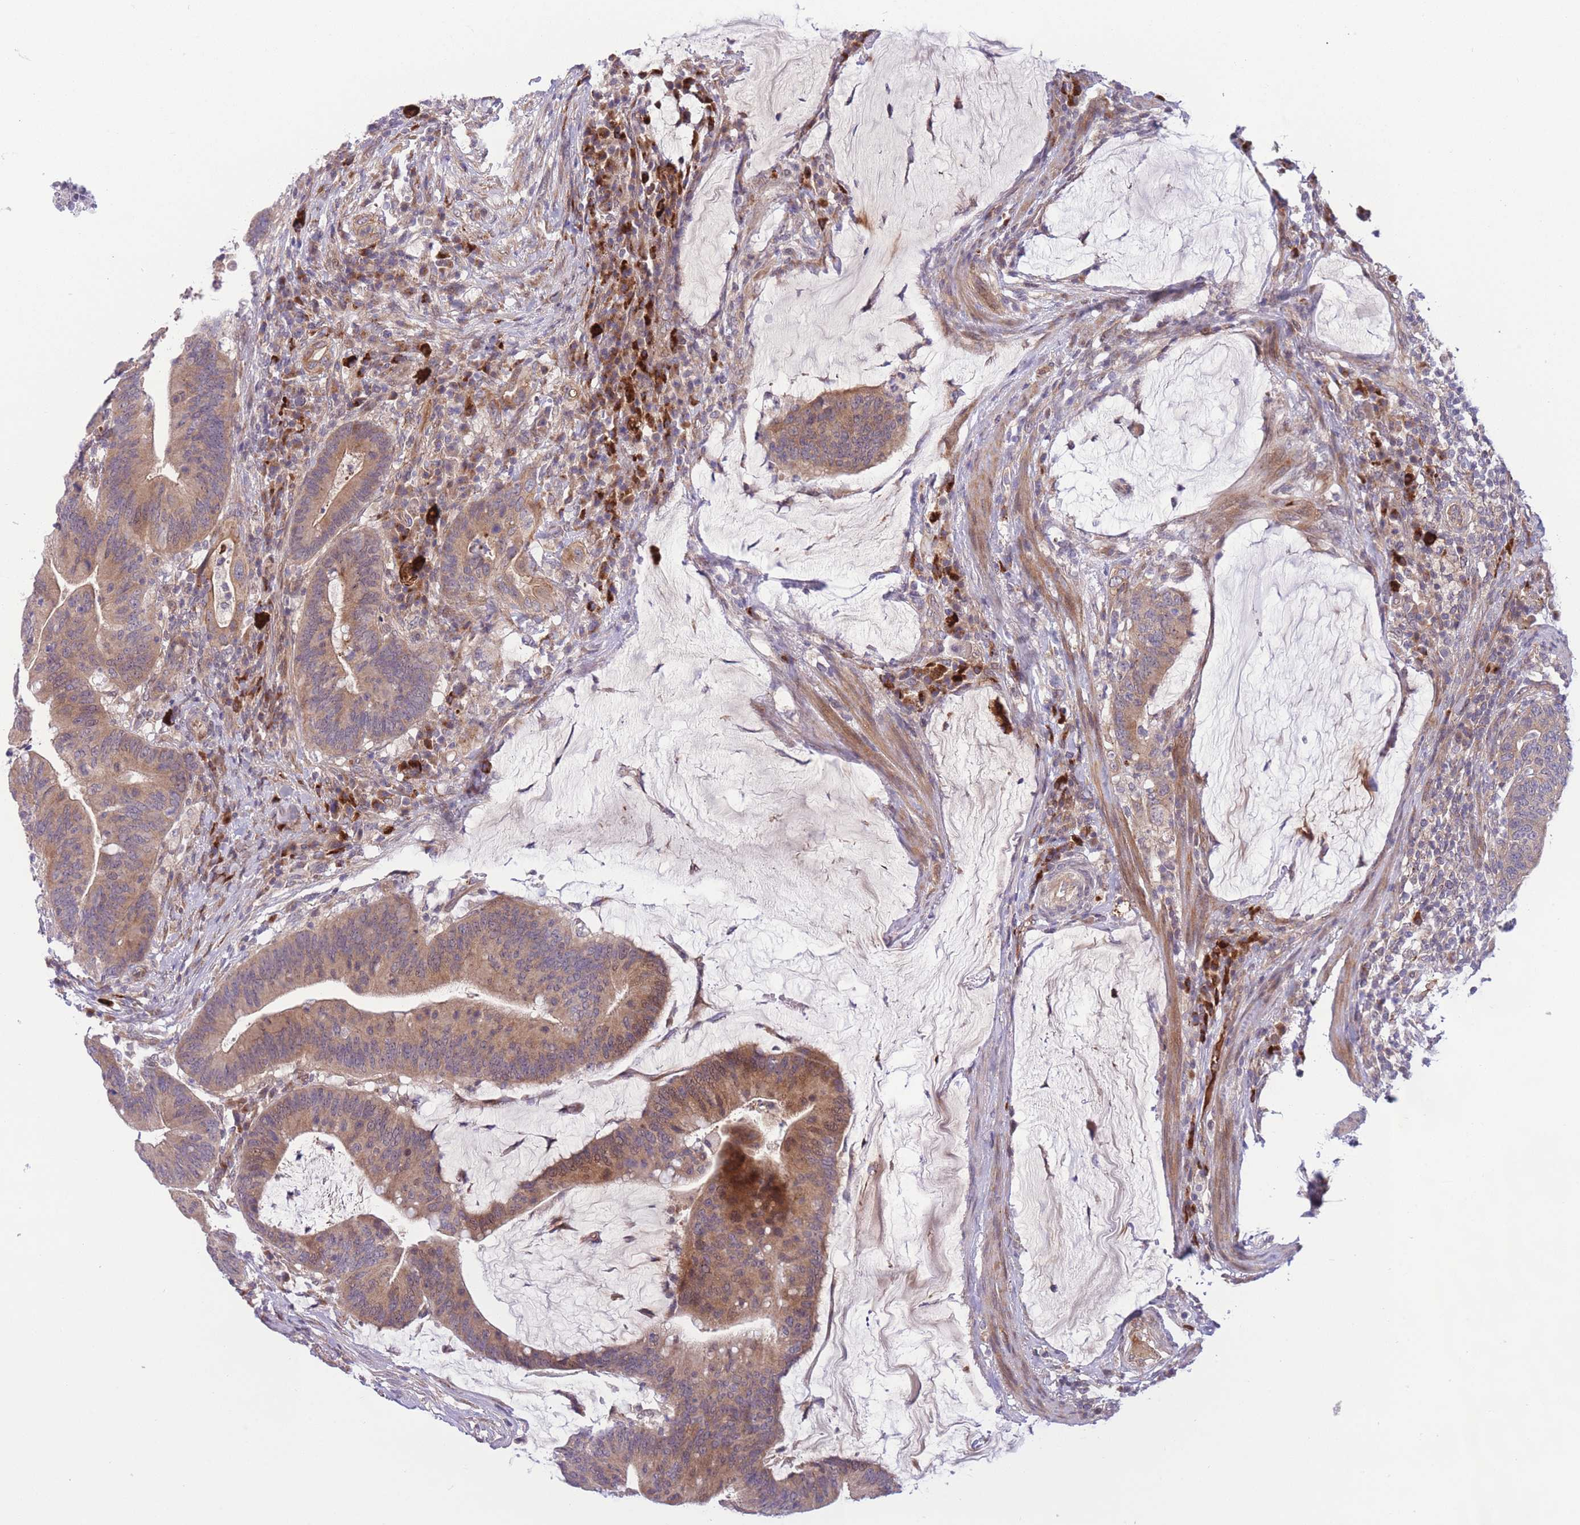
{"staining": {"intensity": "moderate", "quantity": ">75%", "location": "cytoplasmic/membranous,nuclear"}, "tissue": "colorectal cancer", "cell_type": "Tumor cells", "image_type": "cancer", "snomed": [{"axis": "morphology", "description": "Adenocarcinoma, NOS"}, {"axis": "topography", "description": "Colon"}], "caption": "IHC (DAB) staining of colorectal cancer demonstrates moderate cytoplasmic/membranous and nuclear protein staining in approximately >75% of tumor cells.", "gene": "CDC25B", "patient": {"sex": "female", "age": 66}}